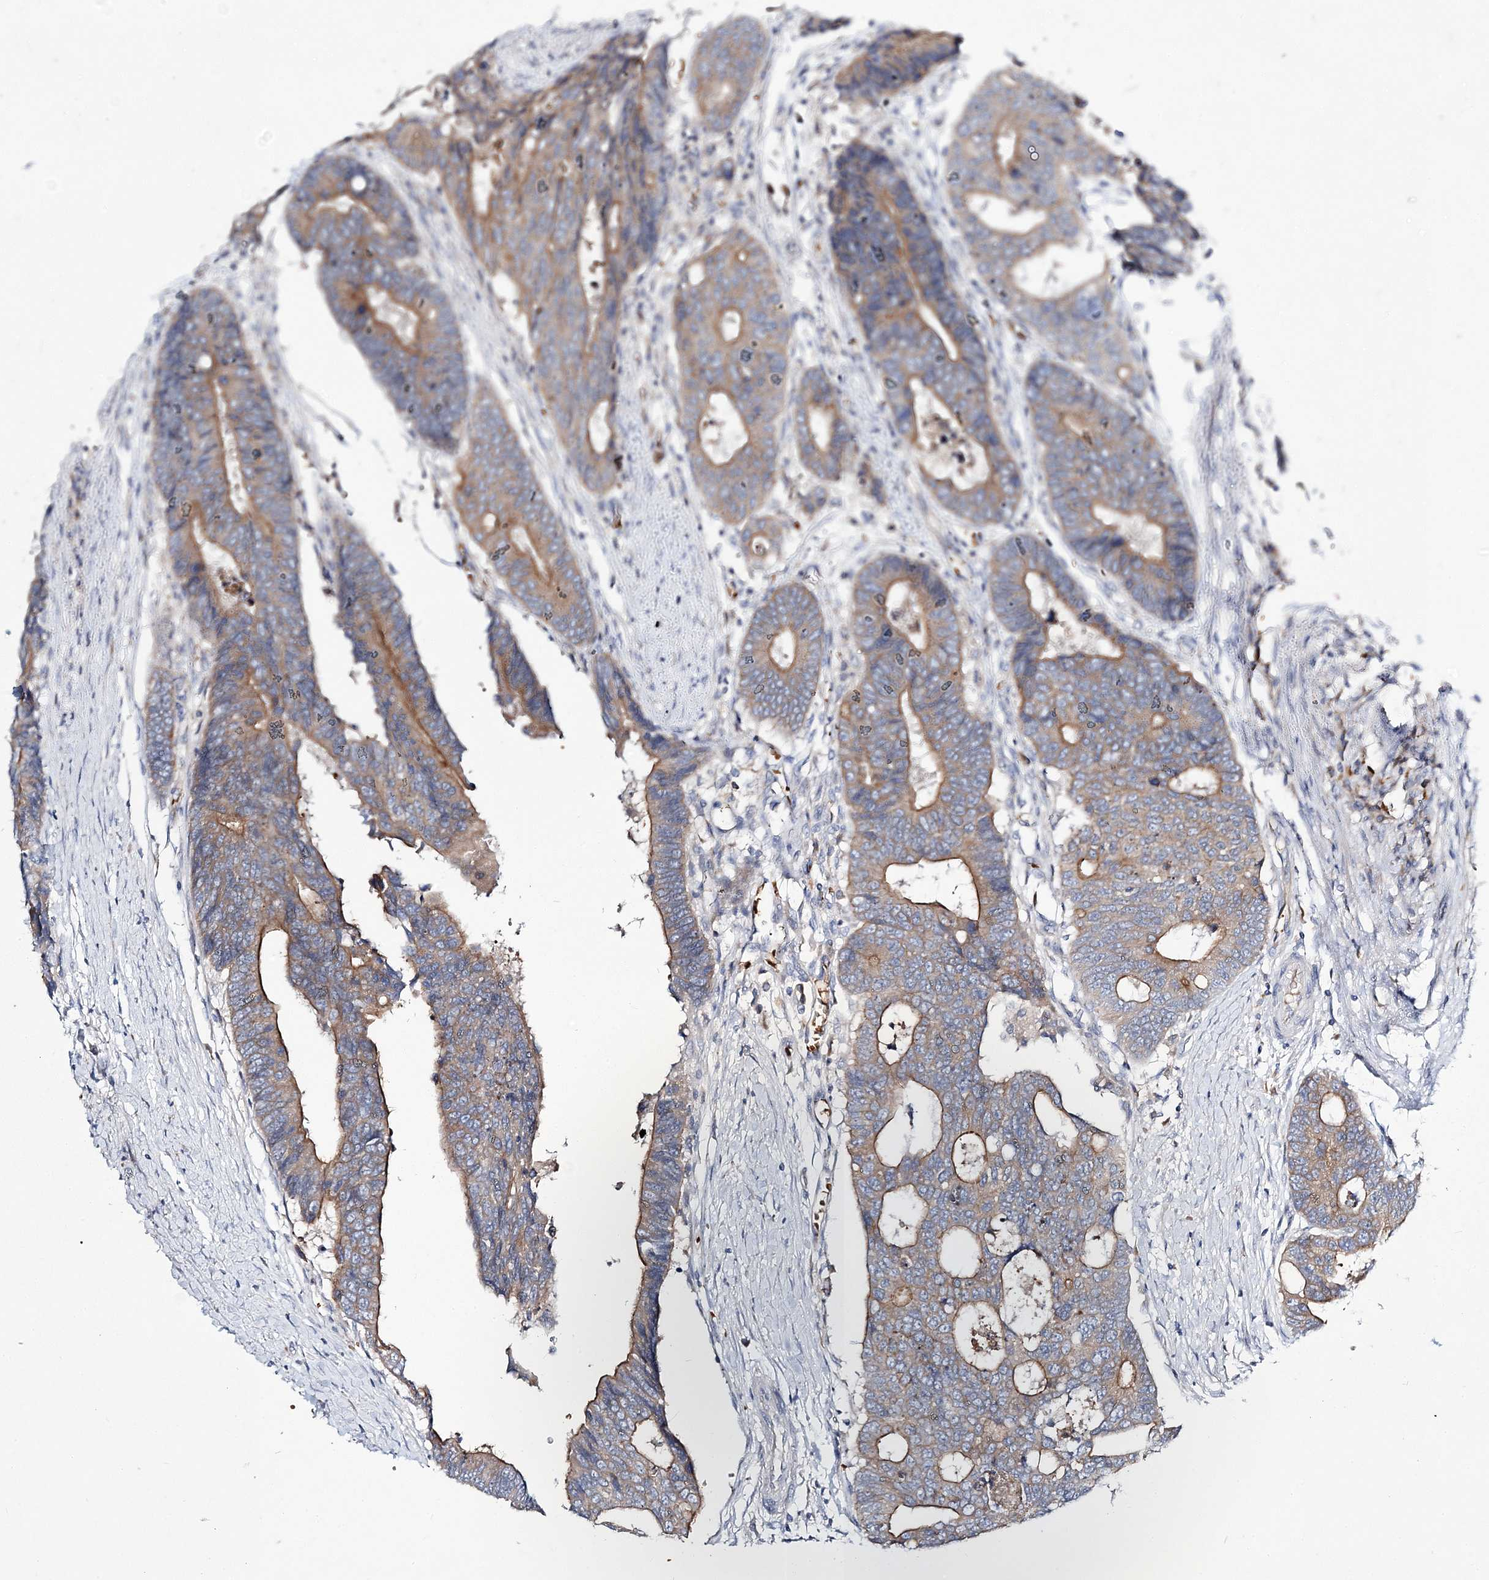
{"staining": {"intensity": "moderate", "quantity": "25%-75%", "location": "cytoplasmic/membranous"}, "tissue": "colorectal cancer", "cell_type": "Tumor cells", "image_type": "cancer", "snomed": [{"axis": "morphology", "description": "Adenocarcinoma, NOS"}, {"axis": "topography", "description": "Rectum"}], "caption": "Colorectal cancer tissue exhibits moderate cytoplasmic/membranous staining in about 25%-75% of tumor cells, visualized by immunohistochemistry.", "gene": "ATP11B", "patient": {"sex": "male", "age": 84}}